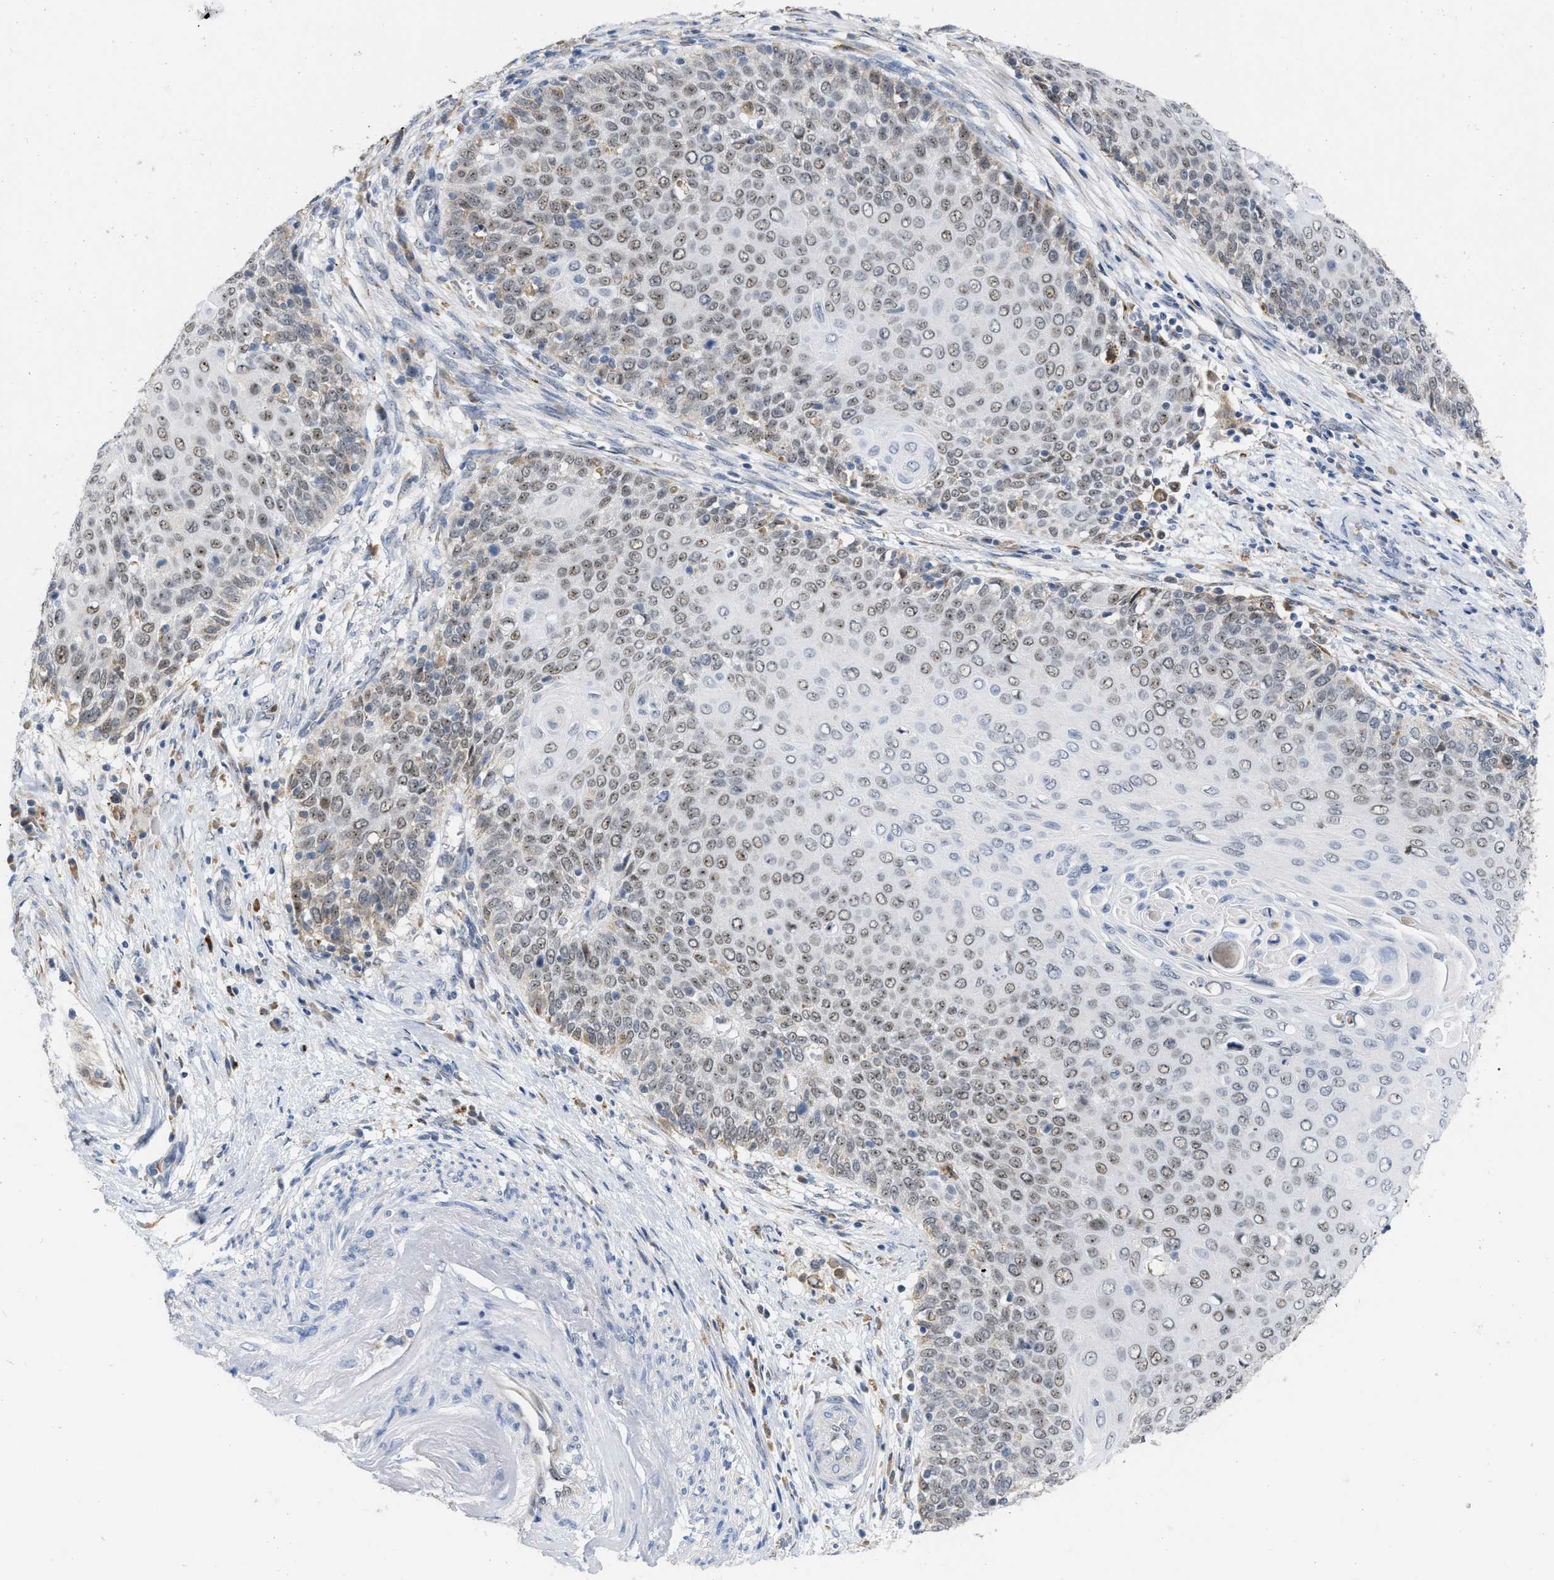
{"staining": {"intensity": "weak", "quantity": "25%-75%", "location": "nuclear"}, "tissue": "cervical cancer", "cell_type": "Tumor cells", "image_type": "cancer", "snomed": [{"axis": "morphology", "description": "Squamous cell carcinoma, NOS"}, {"axis": "topography", "description": "Cervix"}], "caption": "DAB immunohistochemical staining of squamous cell carcinoma (cervical) reveals weak nuclear protein positivity in approximately 25%-75% of tumor cells. (DAB = brown stain, brightfield microscopy at high magnification).", "gene": "ELAC2", "patient": {"sex": "female", "age": 39}}